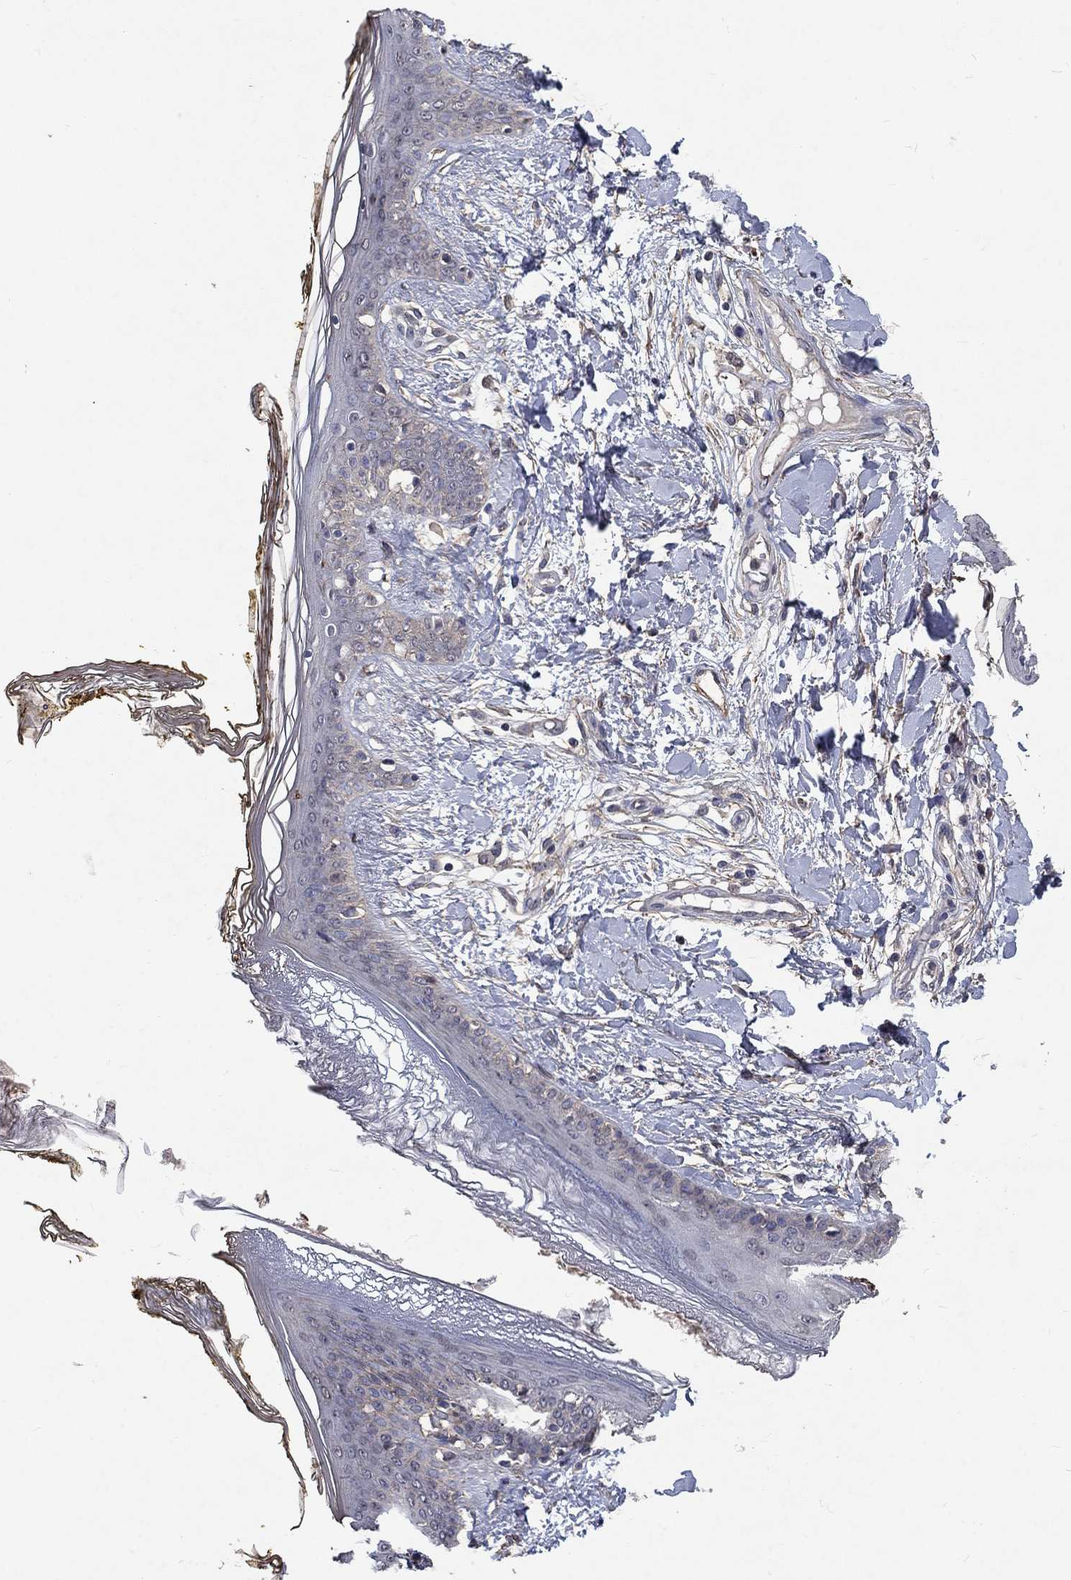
{"staining": {"intensity": "negative", "quantity": "none", "location": "none"}, "tissue": "skin", "cell_type": "Fibroblasts", "image_type": "normal", "snomed": [{"axis": "morphology", "description": "Normal tissue, NOS"}, {"axis": "topography", "description": "Skin"}], "caption": "A micrograph of human skin is negative for staining in fibroblasts. Brightfield microscopy of immunohistochemistry (IHC) stained with DAB (brown) and hematoxylin (blue), captured at high magnification.", "gene": "CHST5", "patient": {"sex": "female", "age": 34}}